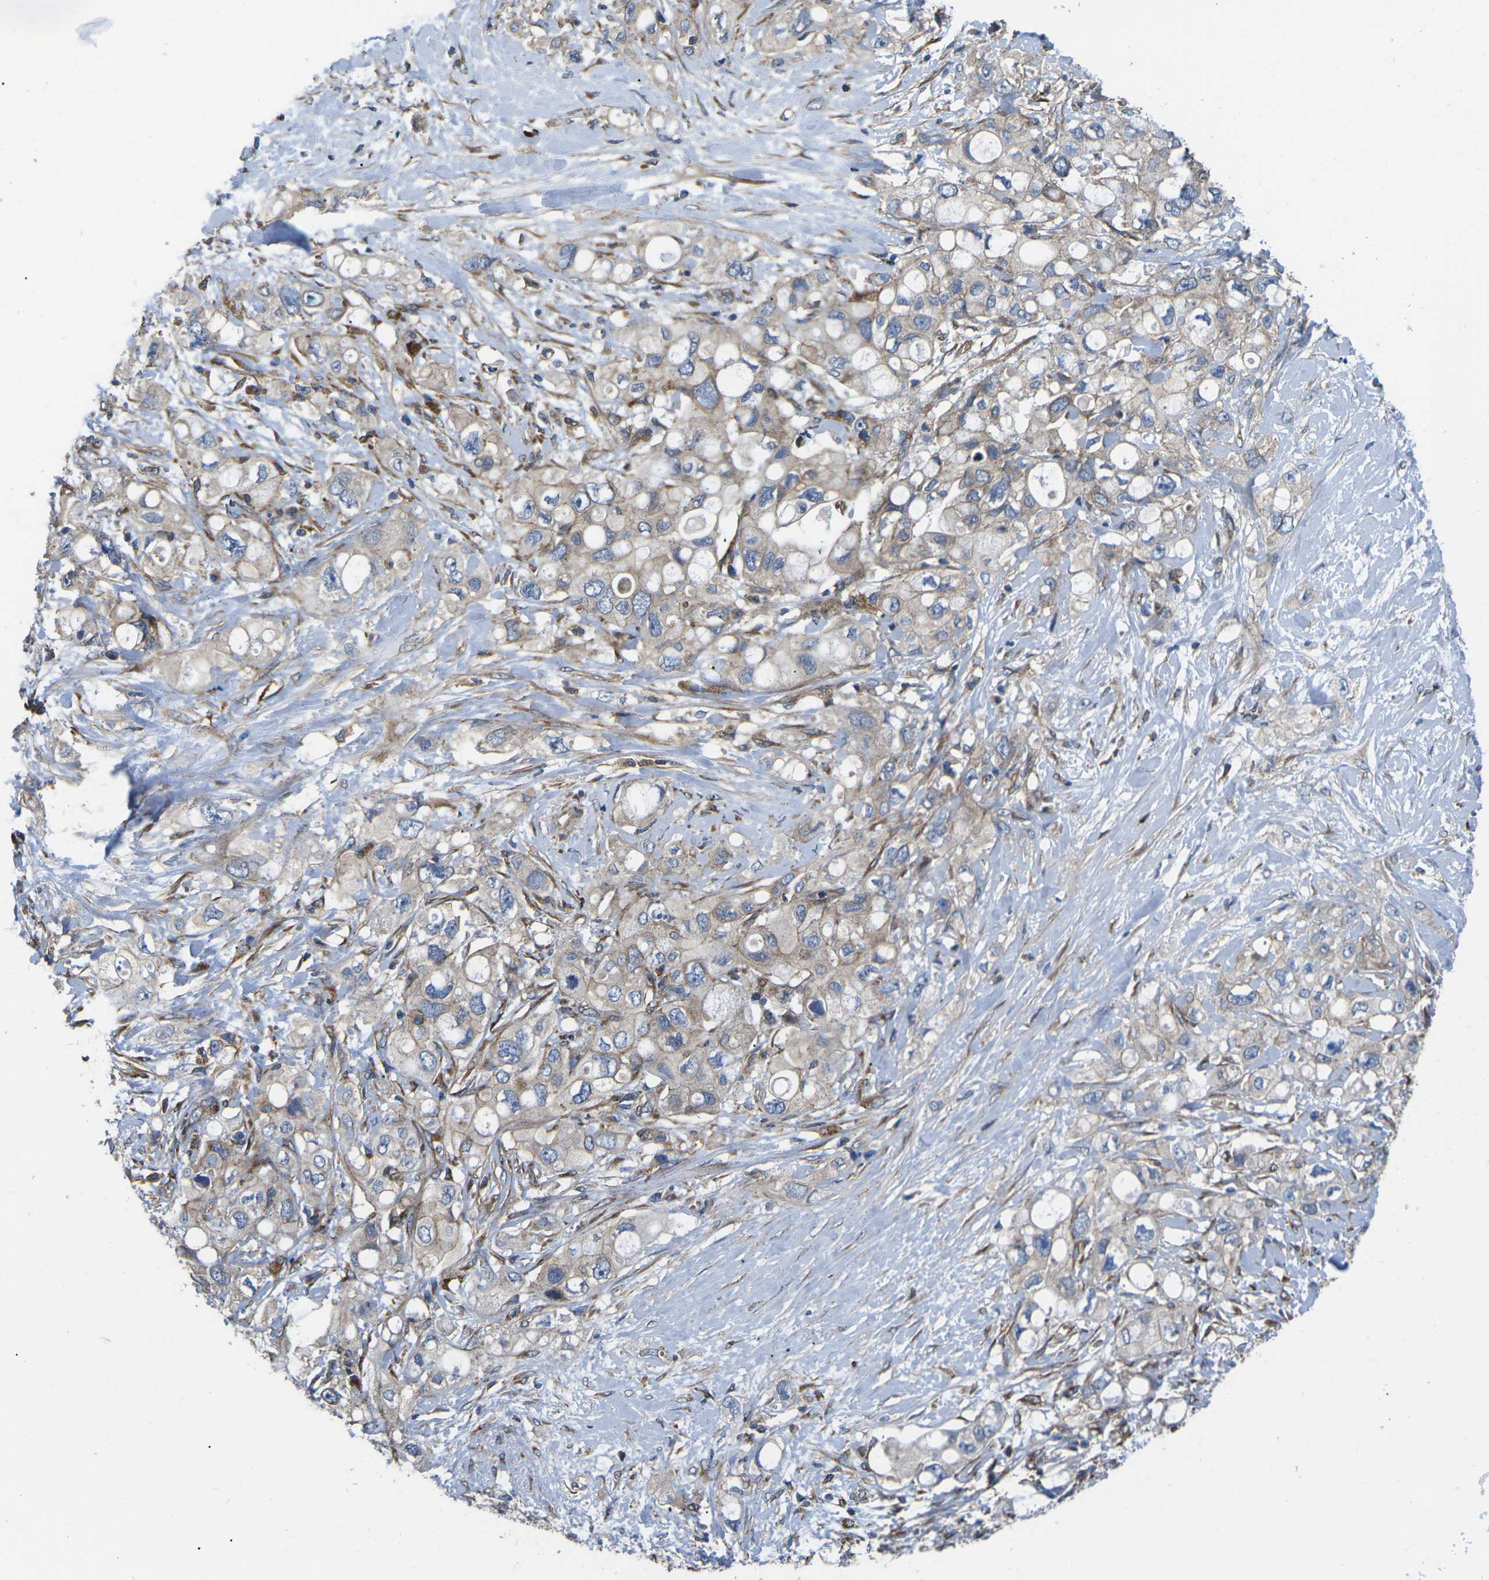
{"staining": {"intensity": "weak", "quantity": ">75%", "location": "cytoplasmic/membranous"}, "tissue": "pancreatic cancer", "cell_type": "Tumor cells", "image_type": "cancer", "snomed": [{"axis": "morphology", "description": "Adenocarcinoma, NOS"}, {"axis": "topography", "description": "Pancreas"}], "caption": "Pancreatic cancer stained with immunohistochemistry demonstrates weak cytoplasmic/membranous staining in about >75% of tumor cells.", "gene": "DLG1", "patient": {"sex": "female", "age": 56}}